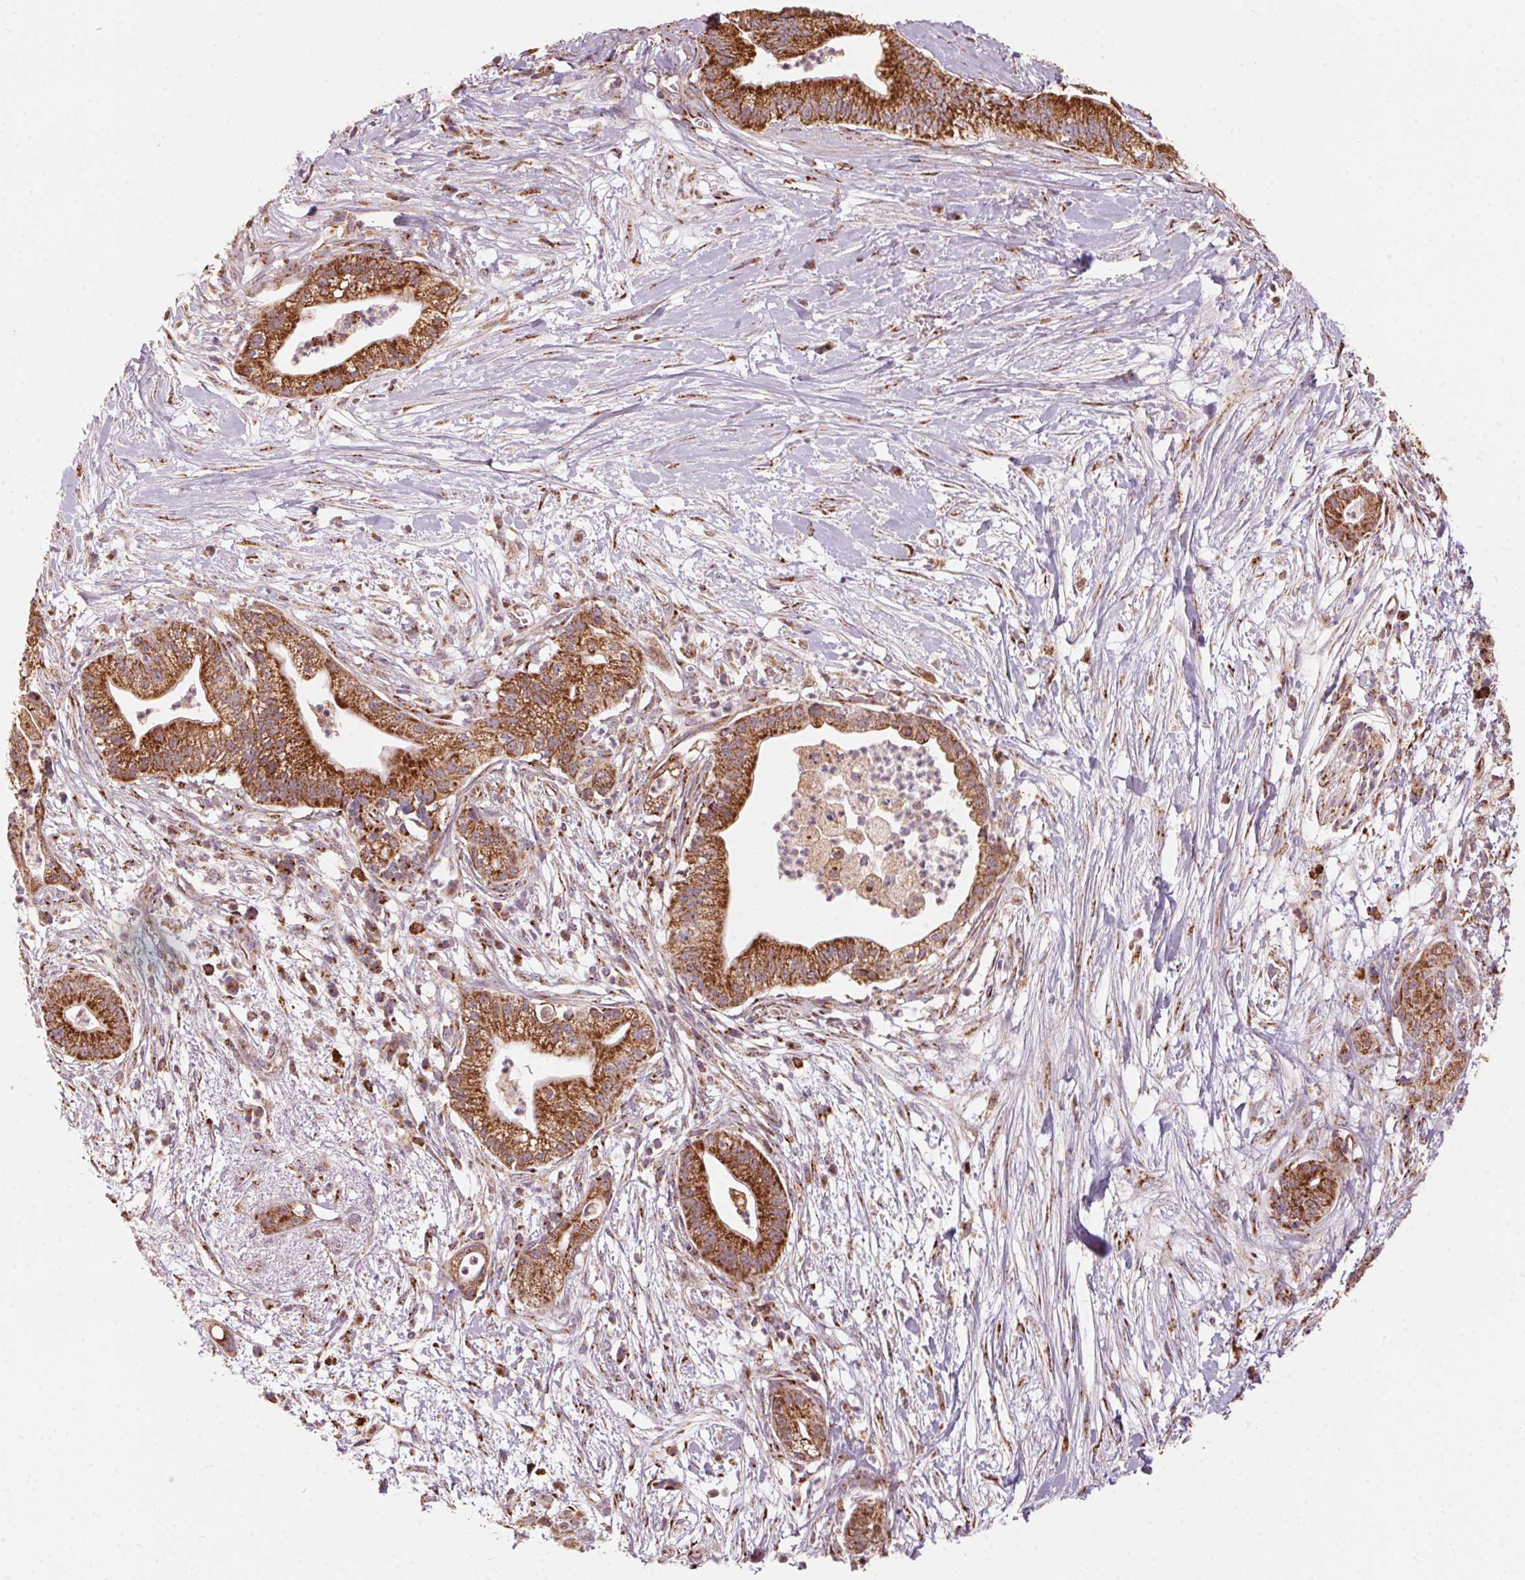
{"staining": {"intensity": "strong", "quantity": ">75%", "location": "cytoplasmic/membranous"}, "tissue": "pancreatic cancer", "cell_type": "Tumor cells", "image_type": "cancer", "snomed": [{"axis": "morphology", "description": "Normal tissue, NOS"}, {"axis": "morphology", "description": "Adenocarcinoma, NOS"}, {"axis": "topography", "description": "Lymph node"}, {"axis": "topography", "description": "Pancreas"}], "caption": "A brown stain shows strong cytoplasmic/membranous positivity of a protein in human pancreatic cancer (adenocarcinoma) tumor cells. (Stains: DAB (3,3'-diaminobenzidine) in brown, nuclei in blue, Microscopy: brightfield microscopy at high magnification).", "gene": "TOMM70", "patient": {"sex": "female", "age": 58}}